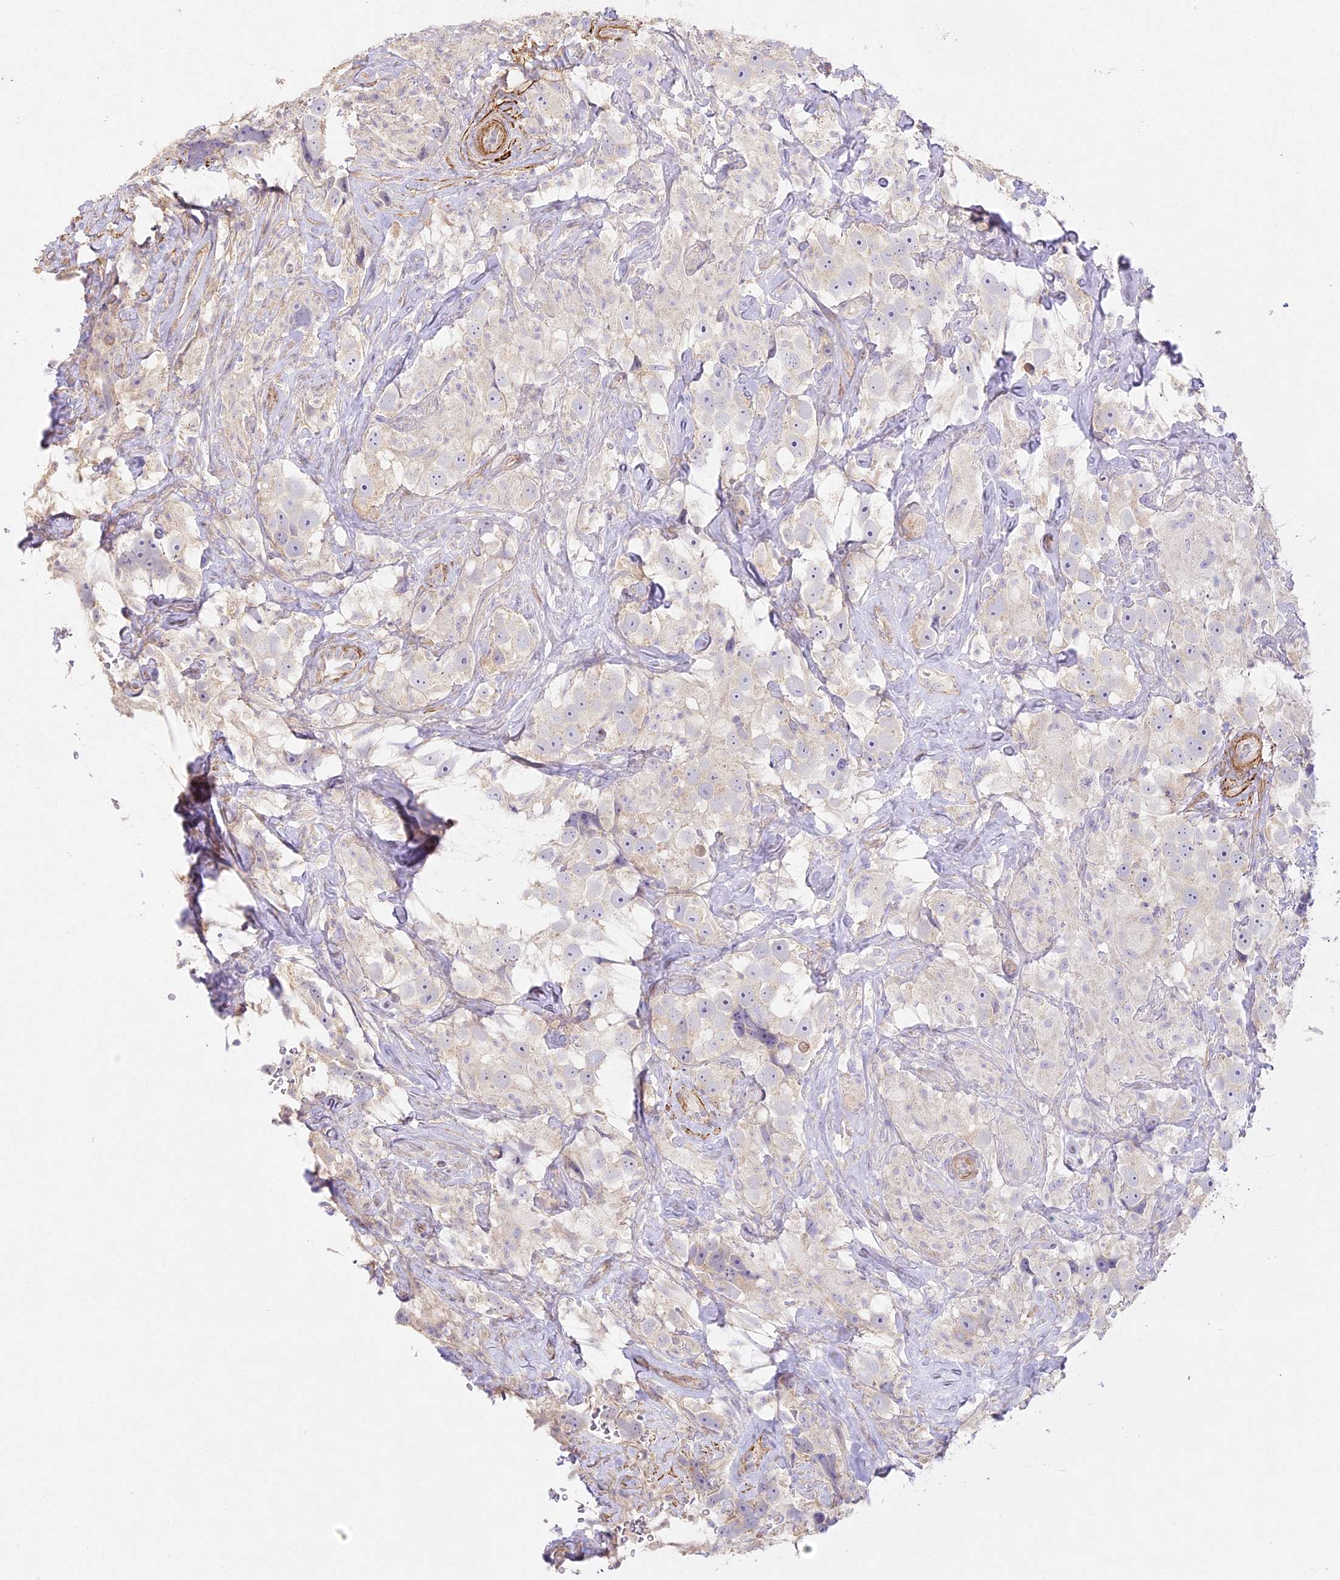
{"staining": {"intensity": "negative", "quantity": "none", "location": "none"}, "tissue": "testis cancer", "cell_type": "Tumor cells", "image_type": "cancer", "snomed": [{"axis": "morphology", "description": "Seminoma, NOS"}, {"axis": "topography", "description": "Testis"}], "caption": "Immunohistochemistry (IHC) photomicrograph of testis cancer (seminoma) stained for a protein (brown), which displays no staining in tumor cells.", "gene": "MED28", "patient": {"sex": "male", "age": 49}}